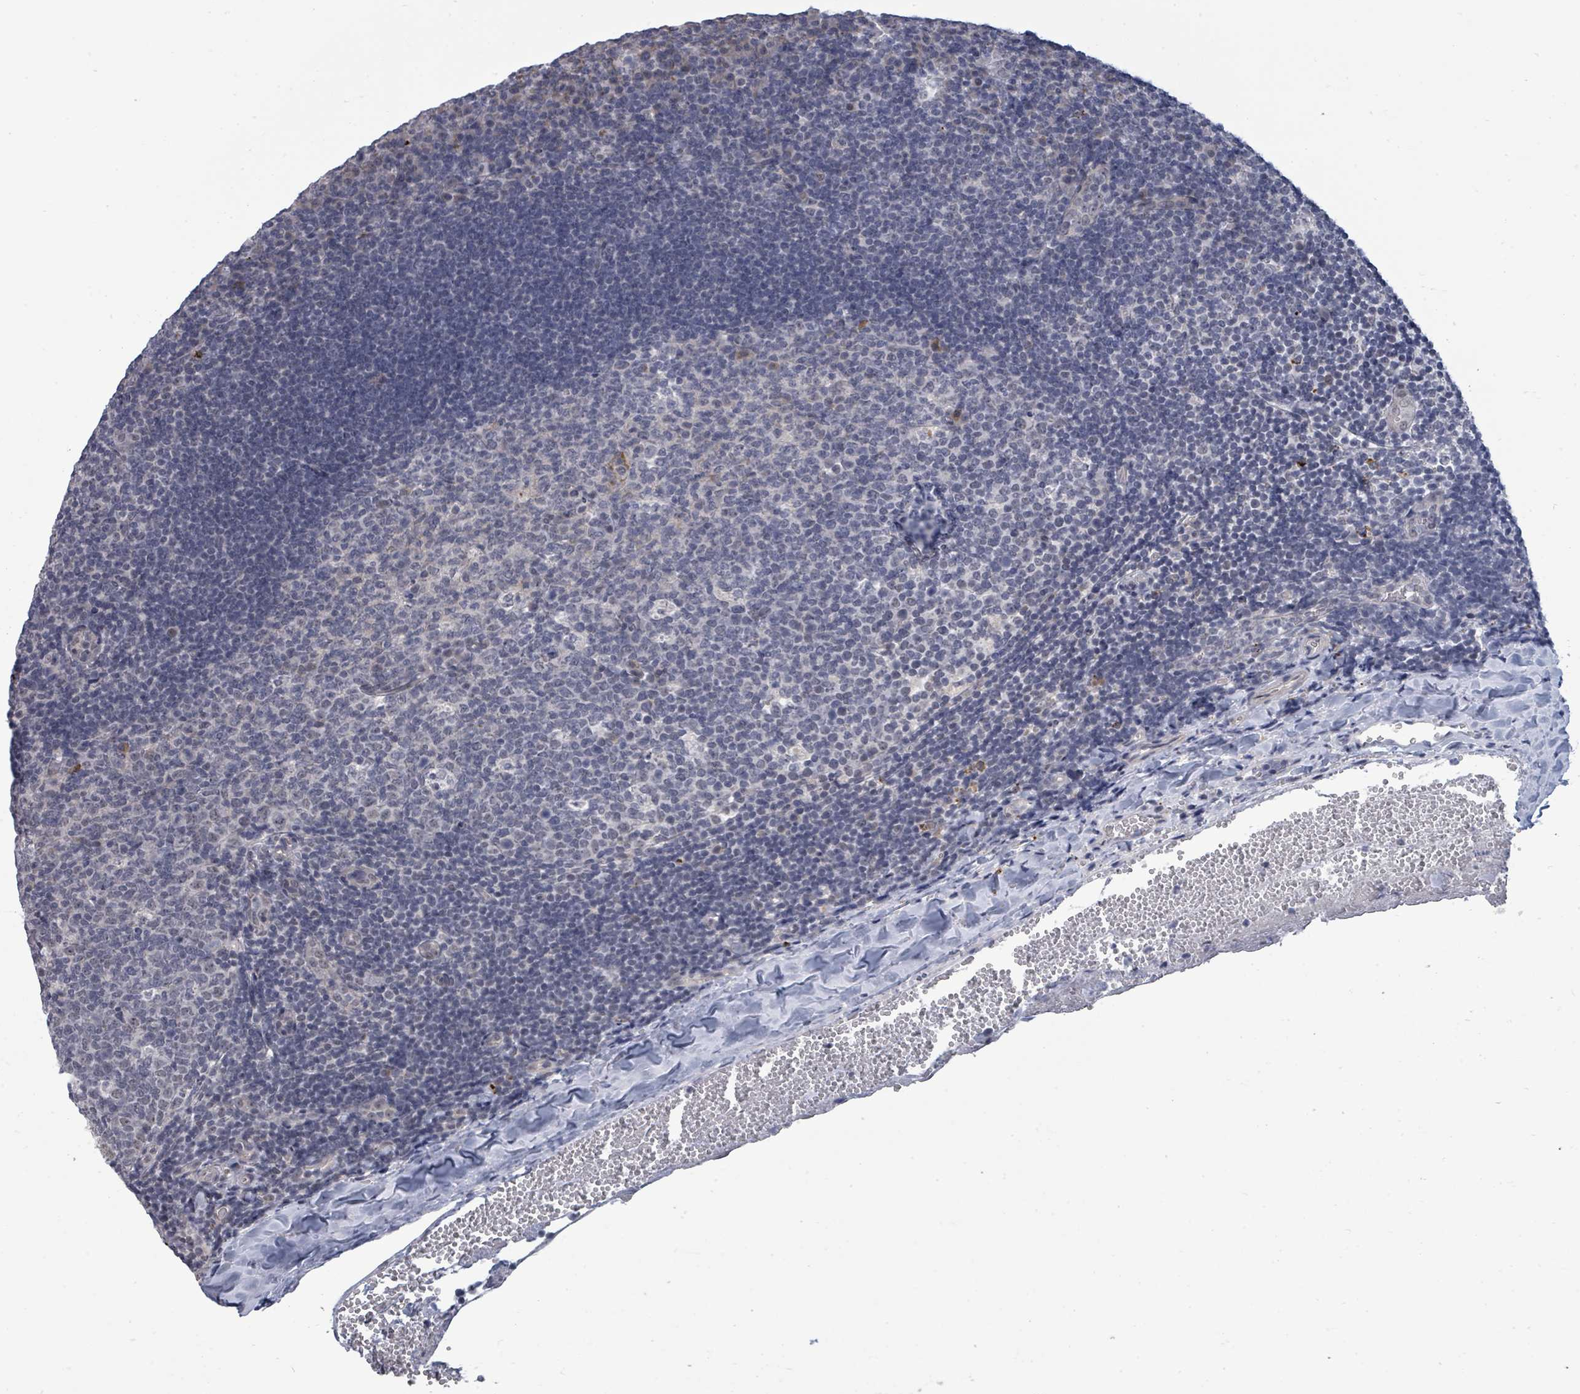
{"staining": {"intensity": "negative", "quantity": "none", "location": "none"}, "tissue": "tonsil", "cell_type": "Germinal center cells", "image_type": "normal", "snomed": [{"axis": "morphology", "description": "Normal tissue, NOS"}, {"axis": "topography", "description": "Tonsil"}], "caption": "Photomicrograph shows no protein staining in germinal center cells of normal tonsil.", "gene": "ASB12", "patient": {"sex": "male", "age": 17}}